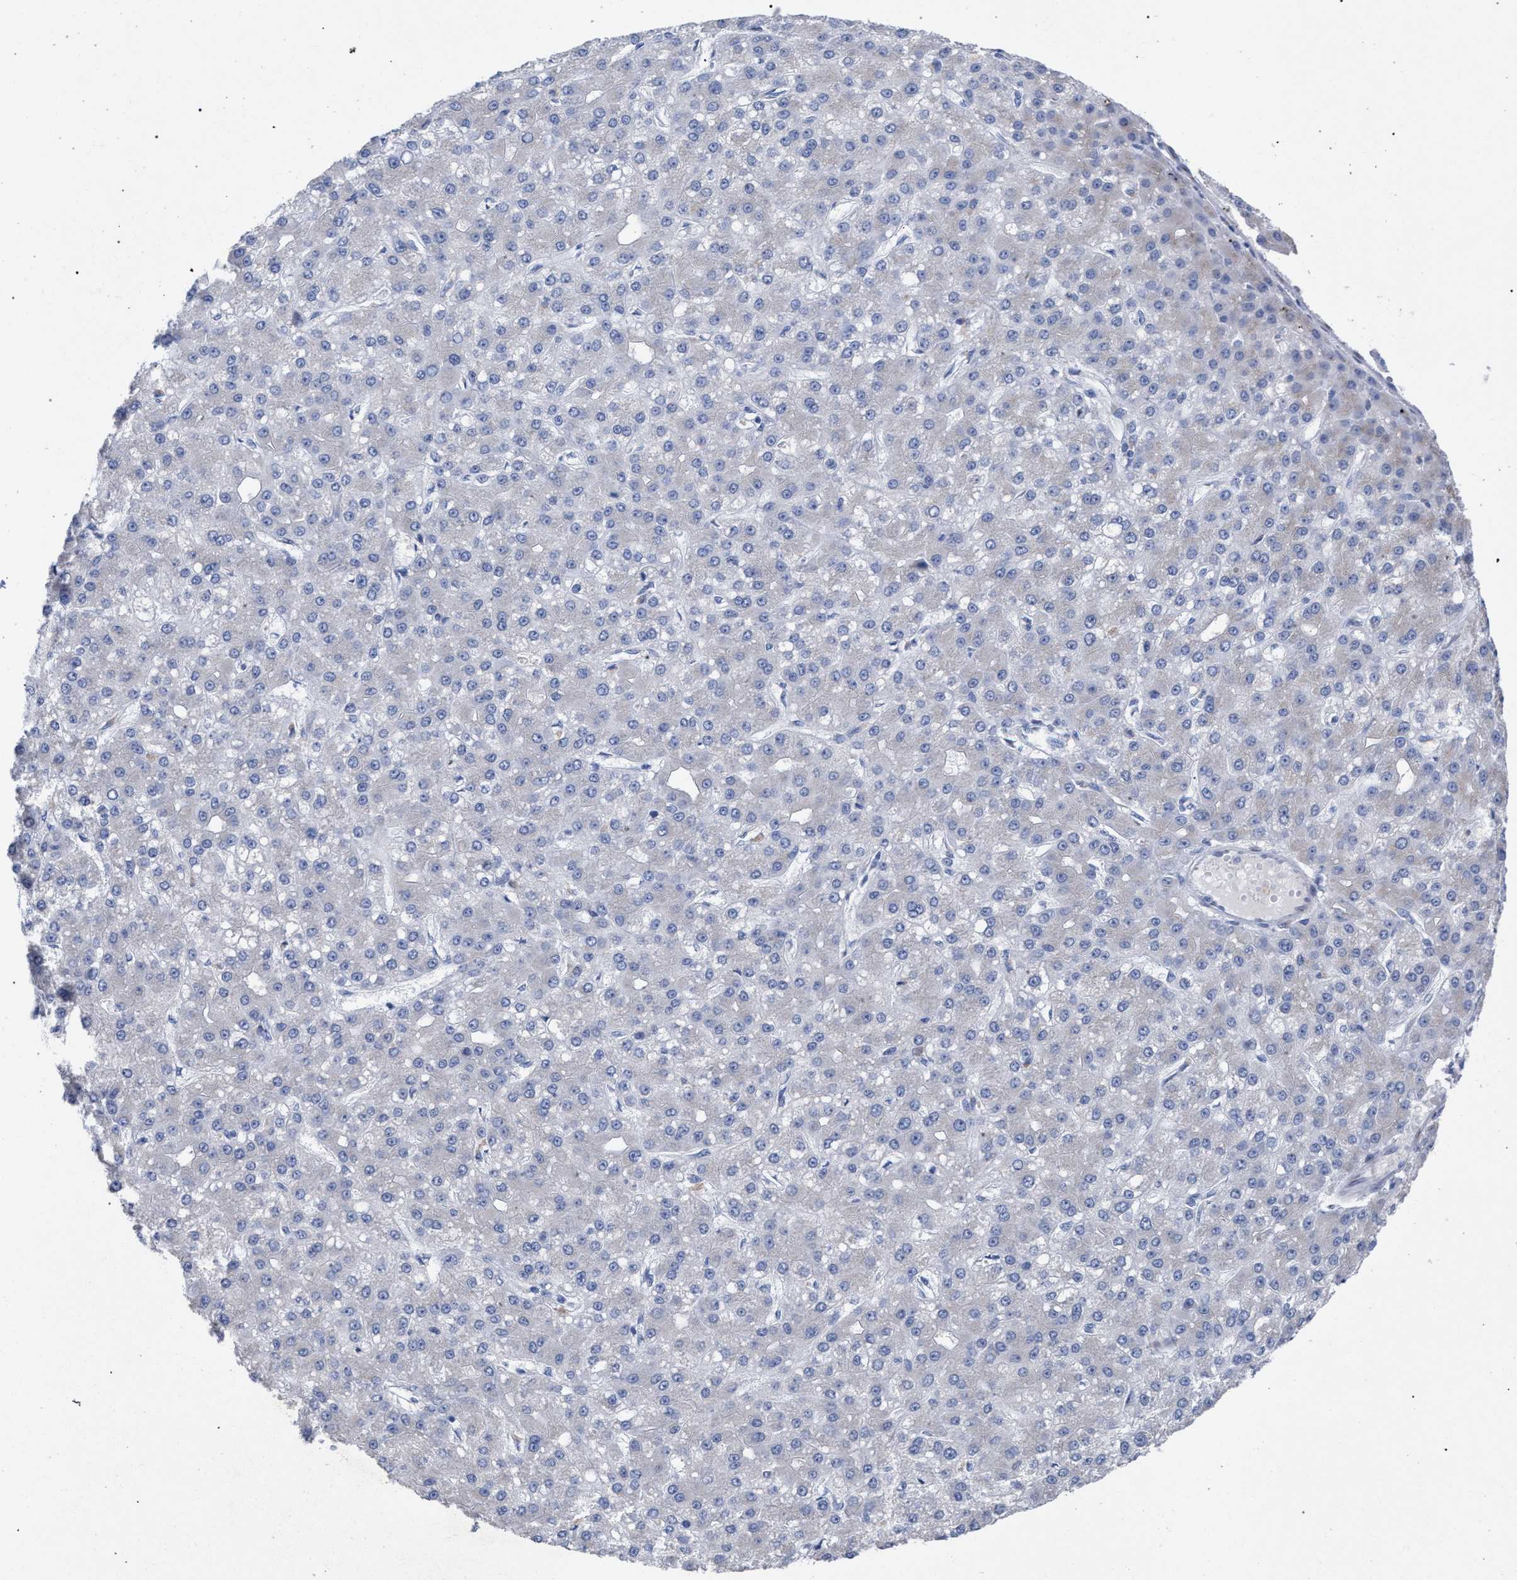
{"staining": {"intensity": "negative", "quantity": "none", "location": "none"}, "tissue": "liver cancer", "cell_type": "Tumor cells", "image_type": "cancer", "snomed": [{"axis": "morphology", "description": "Carcinoma, Hepatocellular, NOS"}, {"axis": "topography", "description": "Liver"}], "caption": "Liver cancer (hepatocellular carcinoma) stained for a protein using immunohistochemistry demonstrates no positivity tumor cells.", "gene": "GOLGA2", "patient": {"sex": "male", "age": 67}}